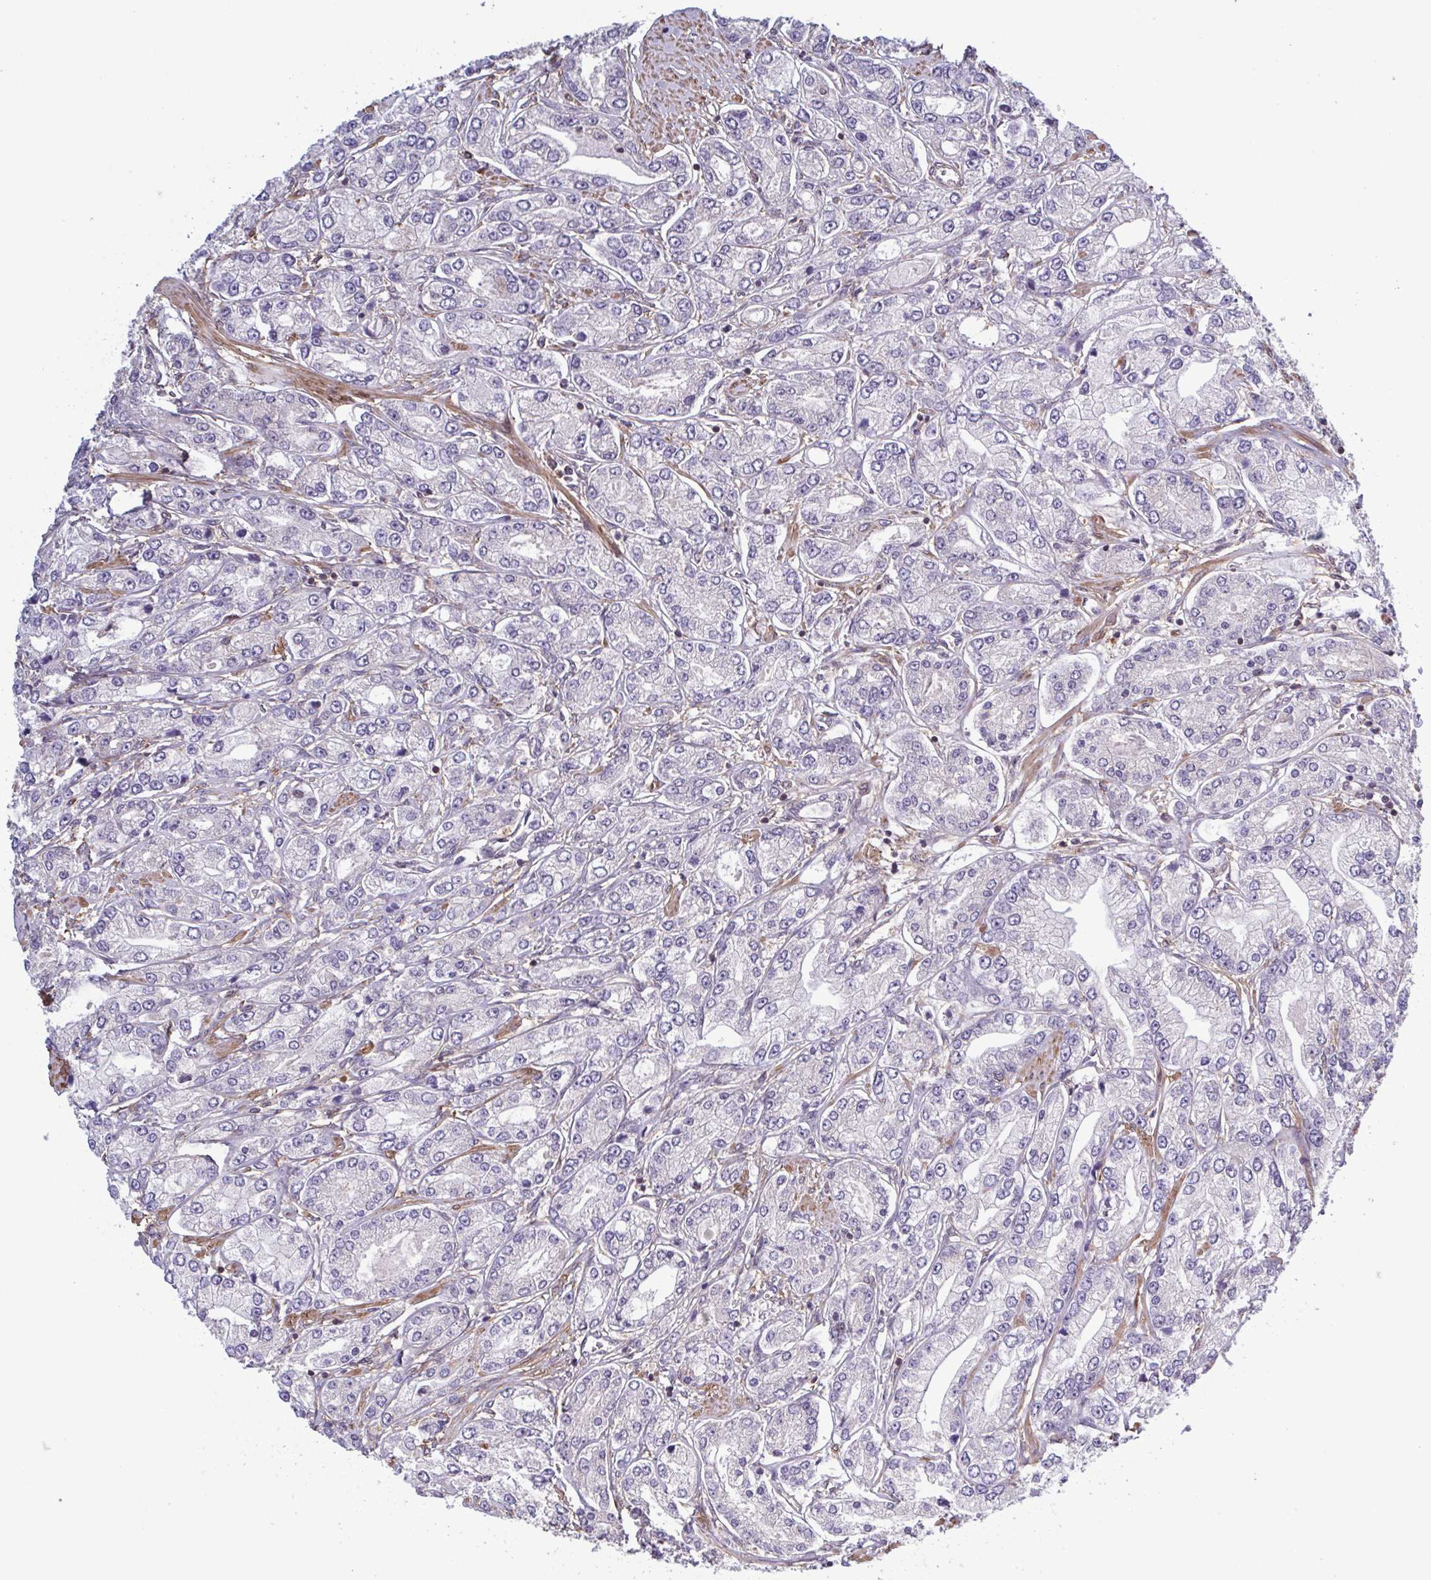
{"staining": {"intensity": "negative", "quantity": "none", "location": "none"}, "tissue": "prostate cancer", "cell_type": "Tumor cells", "image_type": "cancer", "snomed": [{"axis": "morphology", "description": "Adenocarcinoma, High grade"}, {"axis": "topography", "description": "Prostate"}], "caption": "An immunohistochemistry (IHC) photomicrograph of prostate high-grade adenocarcinoma is shown. There is no staining in tumor cells of prostate high-grade adenocarcinoma.", "gene": "ZNF200", "patient": {"sex": "male", "age": 66}}